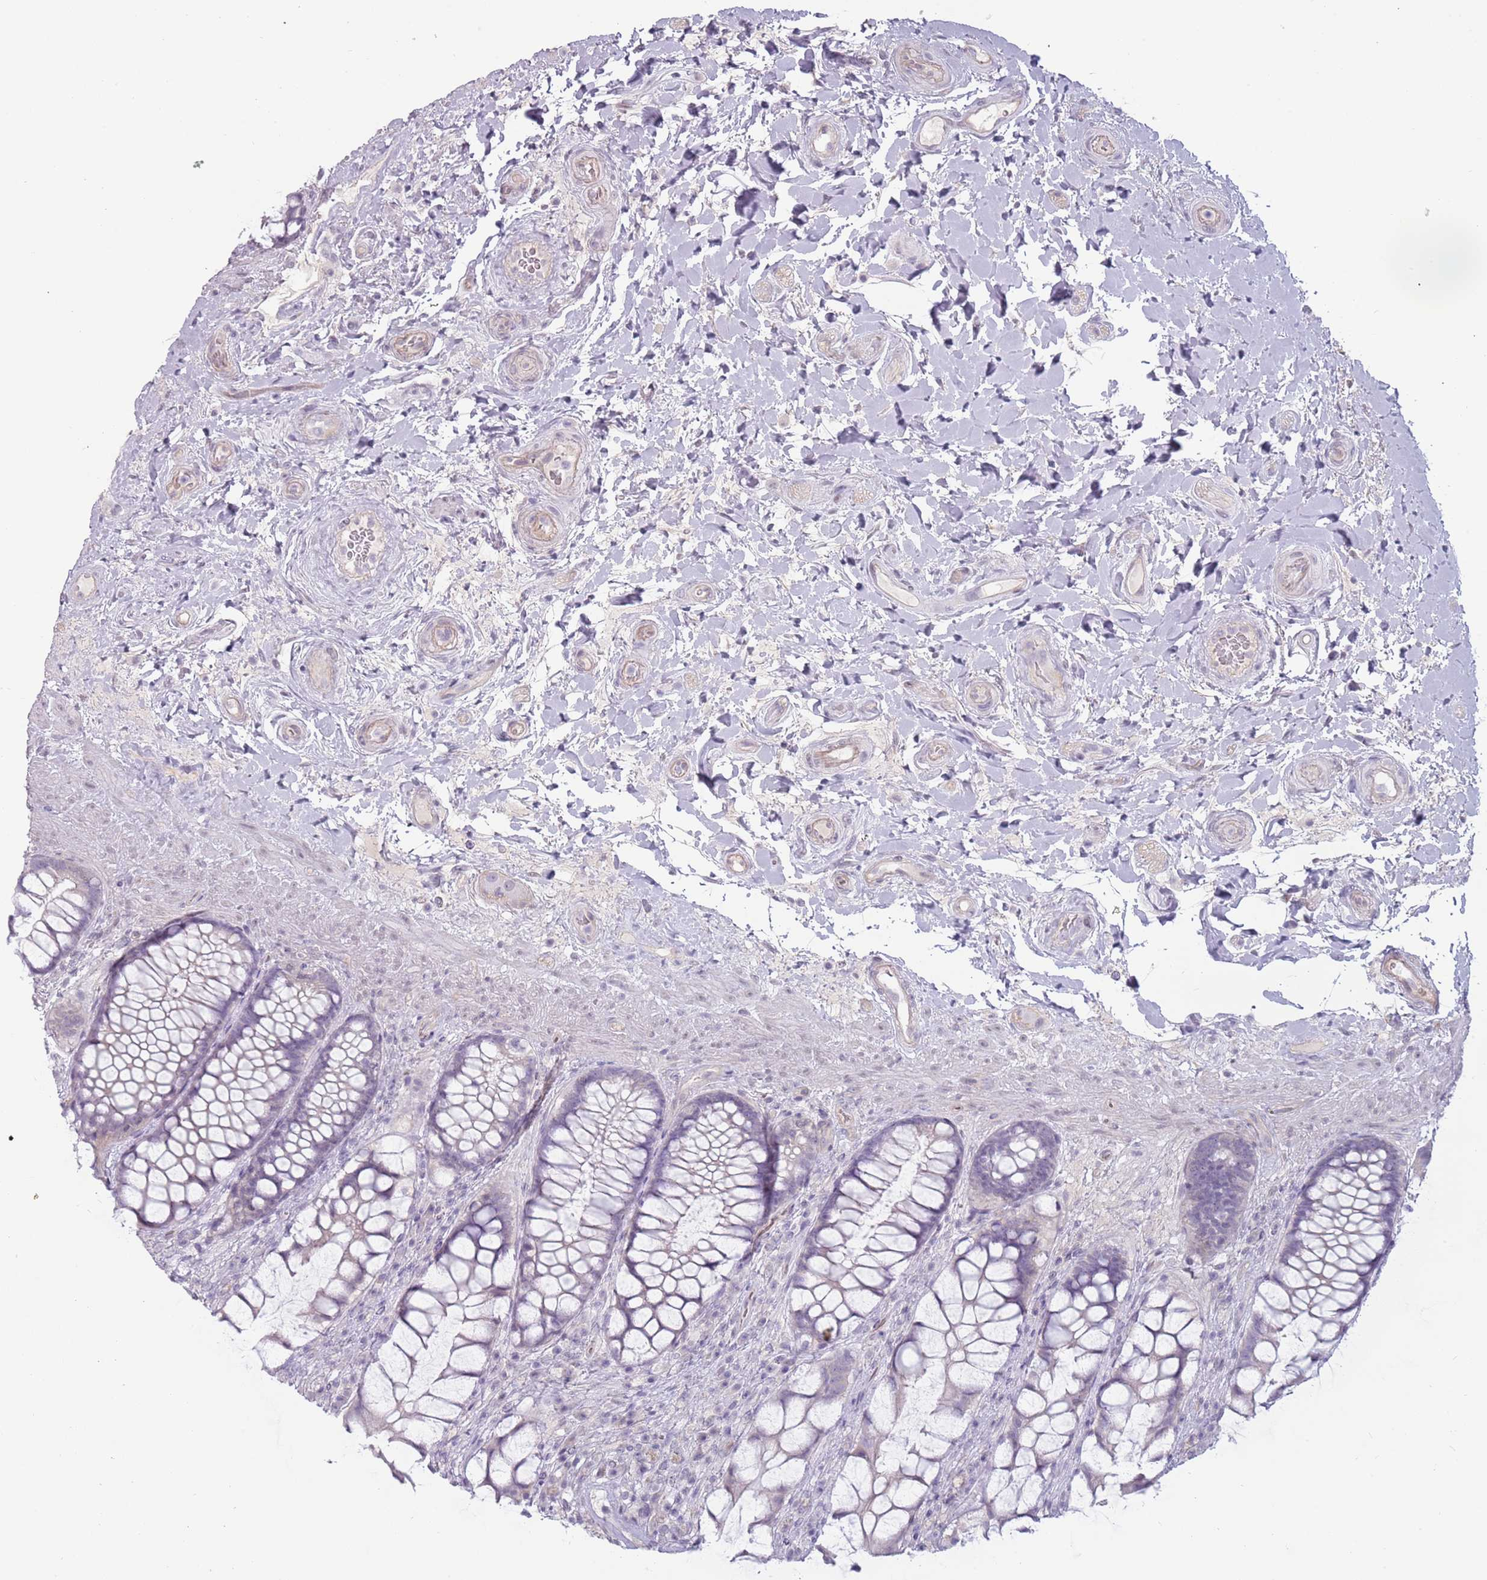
{"staining": {"intensity": "negative", "quantity": "none", "location": "none"}, "tissue": "rectum", "cell_type": "Glandular cells", "image_type": "normal", "snomed": [{"axis": "morphology", "description": "Normal tissue, NOS"}, {"axis": "topography", "description": "Rectum"}], "caption": "IHC image of benign human rectum stained for a protein (brown), which reveals no expression in glandular cells.", "gene": "RFX2", "patient": {"sex": "female", "age": 58}}